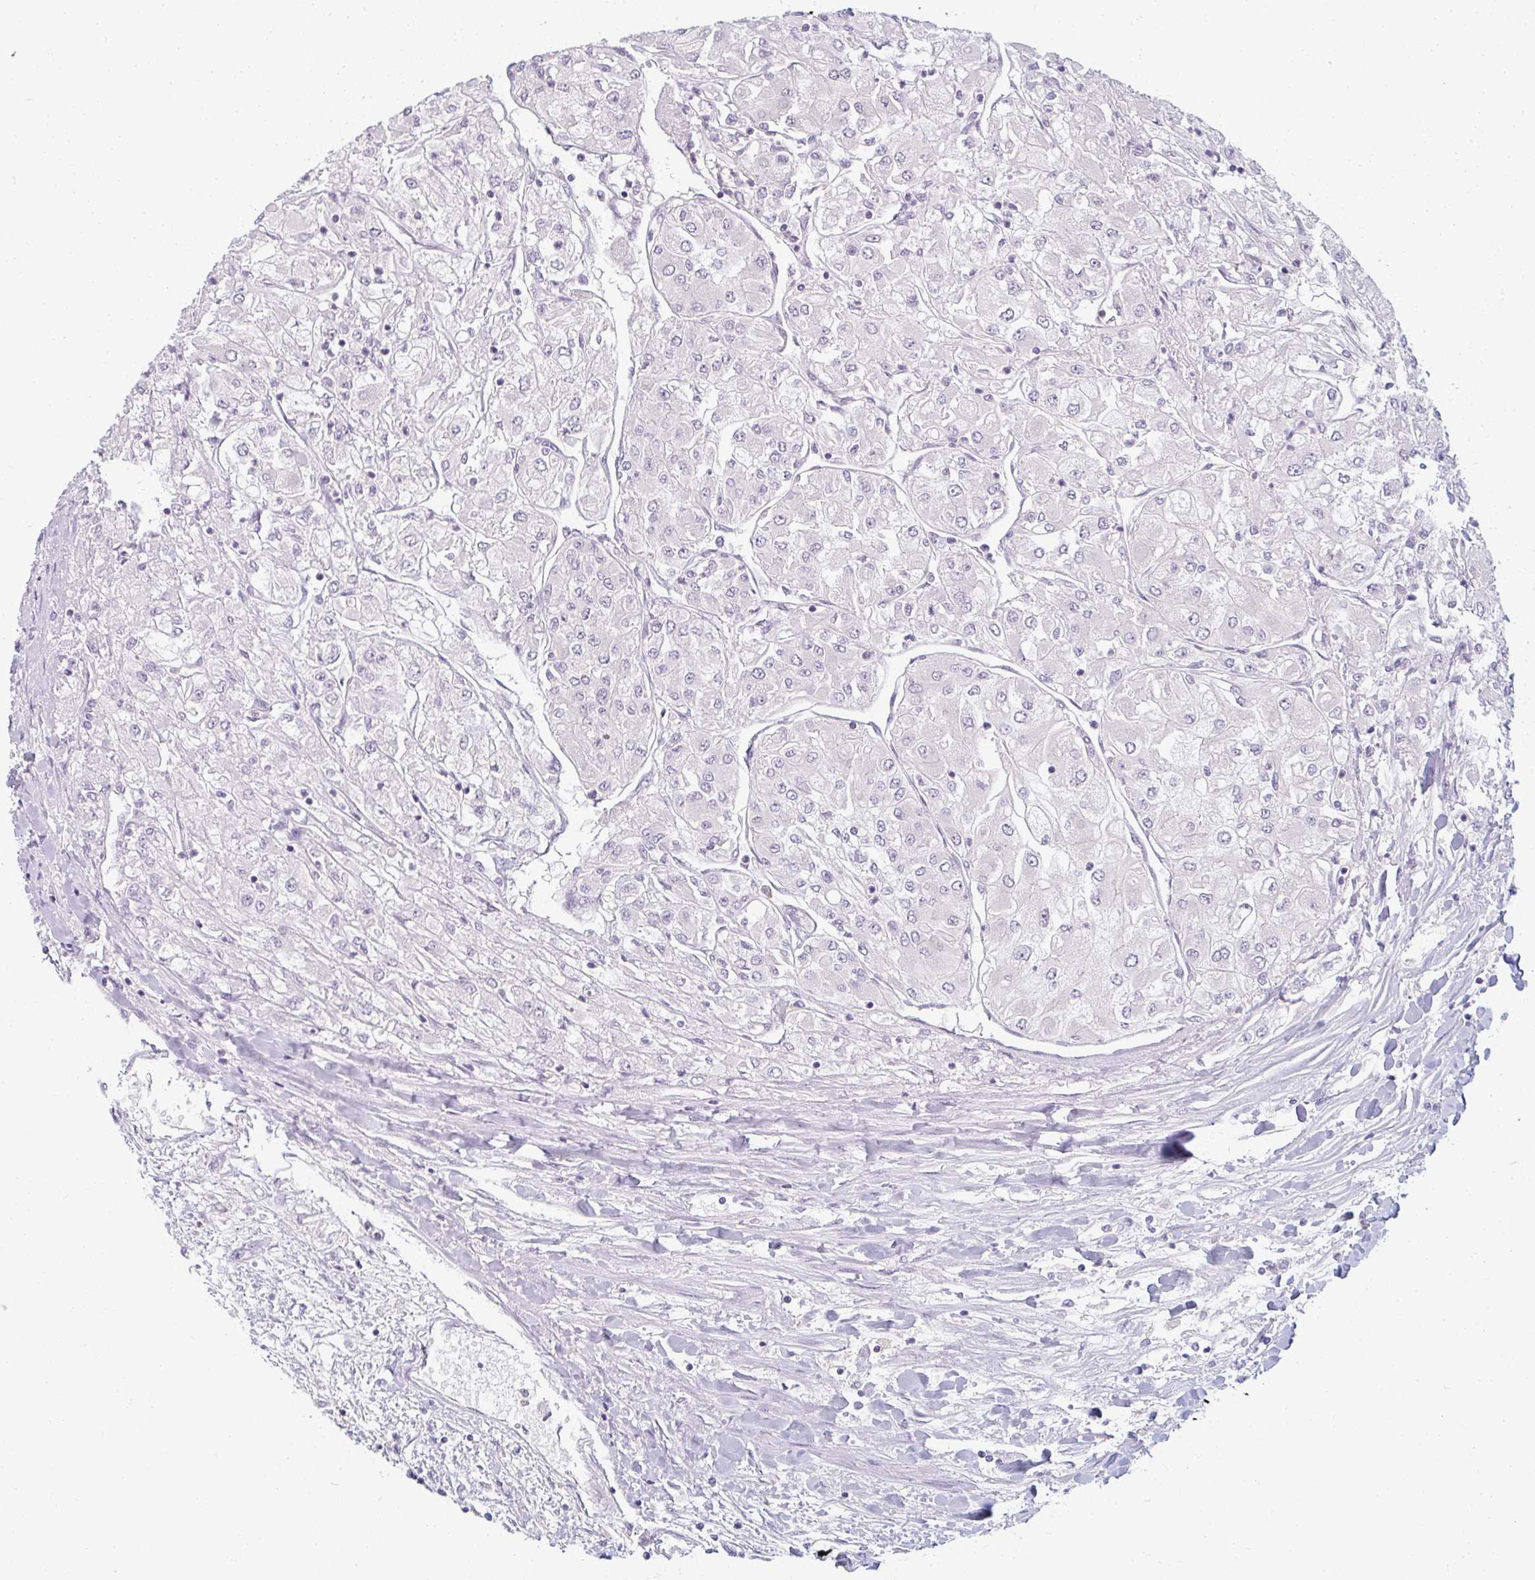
{"staining": {"intensity": "negative", "quantity": "none", "location": "none"}, "tissue": "renal cancer", "cell_type": "Tumor cells", "image_type": "cancer", "snomed": [{"axis": "morphology", "description": "Adenocarcinoma, NOS"}, {"axis": "topography", "description": "Kidney"}], "caption": "This is an immunohistochemistry photomicrograph of adenocarcinoma (renal). There is no staining in tumor cells.", "gene": "PPFIA4", "patient": {"sex": "male", "age": 80}}